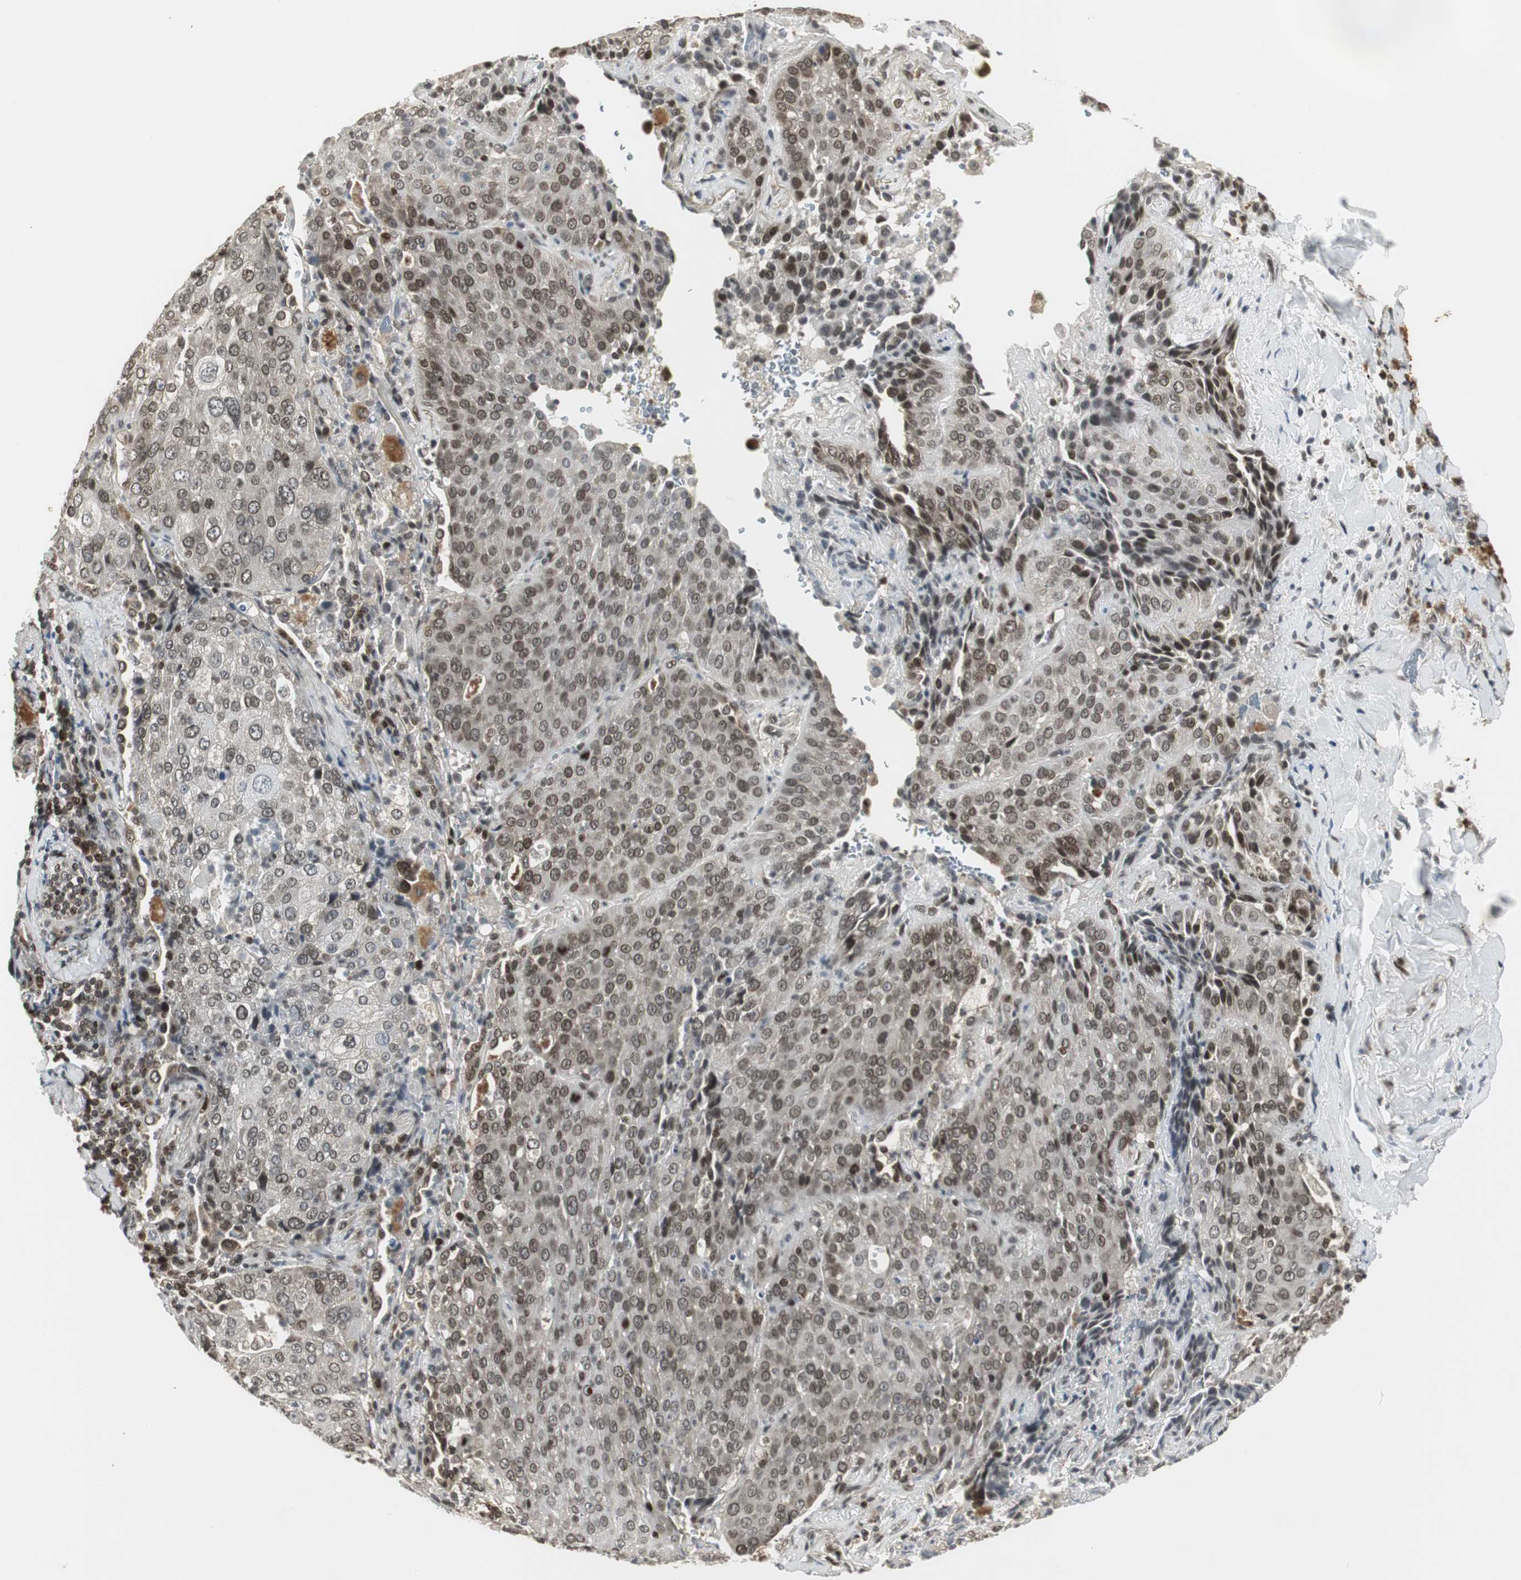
{"staining": {"intensity": "moderate", "quantity": ">75%", "location": "cytoplasmic/membranous,nuclear"}, "tissue": "lung cancer", "cell_type": "Tumor cells", "image_type": "cancer", "snomed": [{"axis": "morphology", "description": "Squamous cell carcinoma, NOS"}, {"axis": "topography", "description": "Lung"}], "caption": "Protein analysis of lung cancer (squamous cell carcinoma) tissue shows moderate cytoplasmic/membranous and nuclear staining in approximately >75% of tumor cells.", "gene": "MPG", "patient": {"sex": "male", "age": 54}}